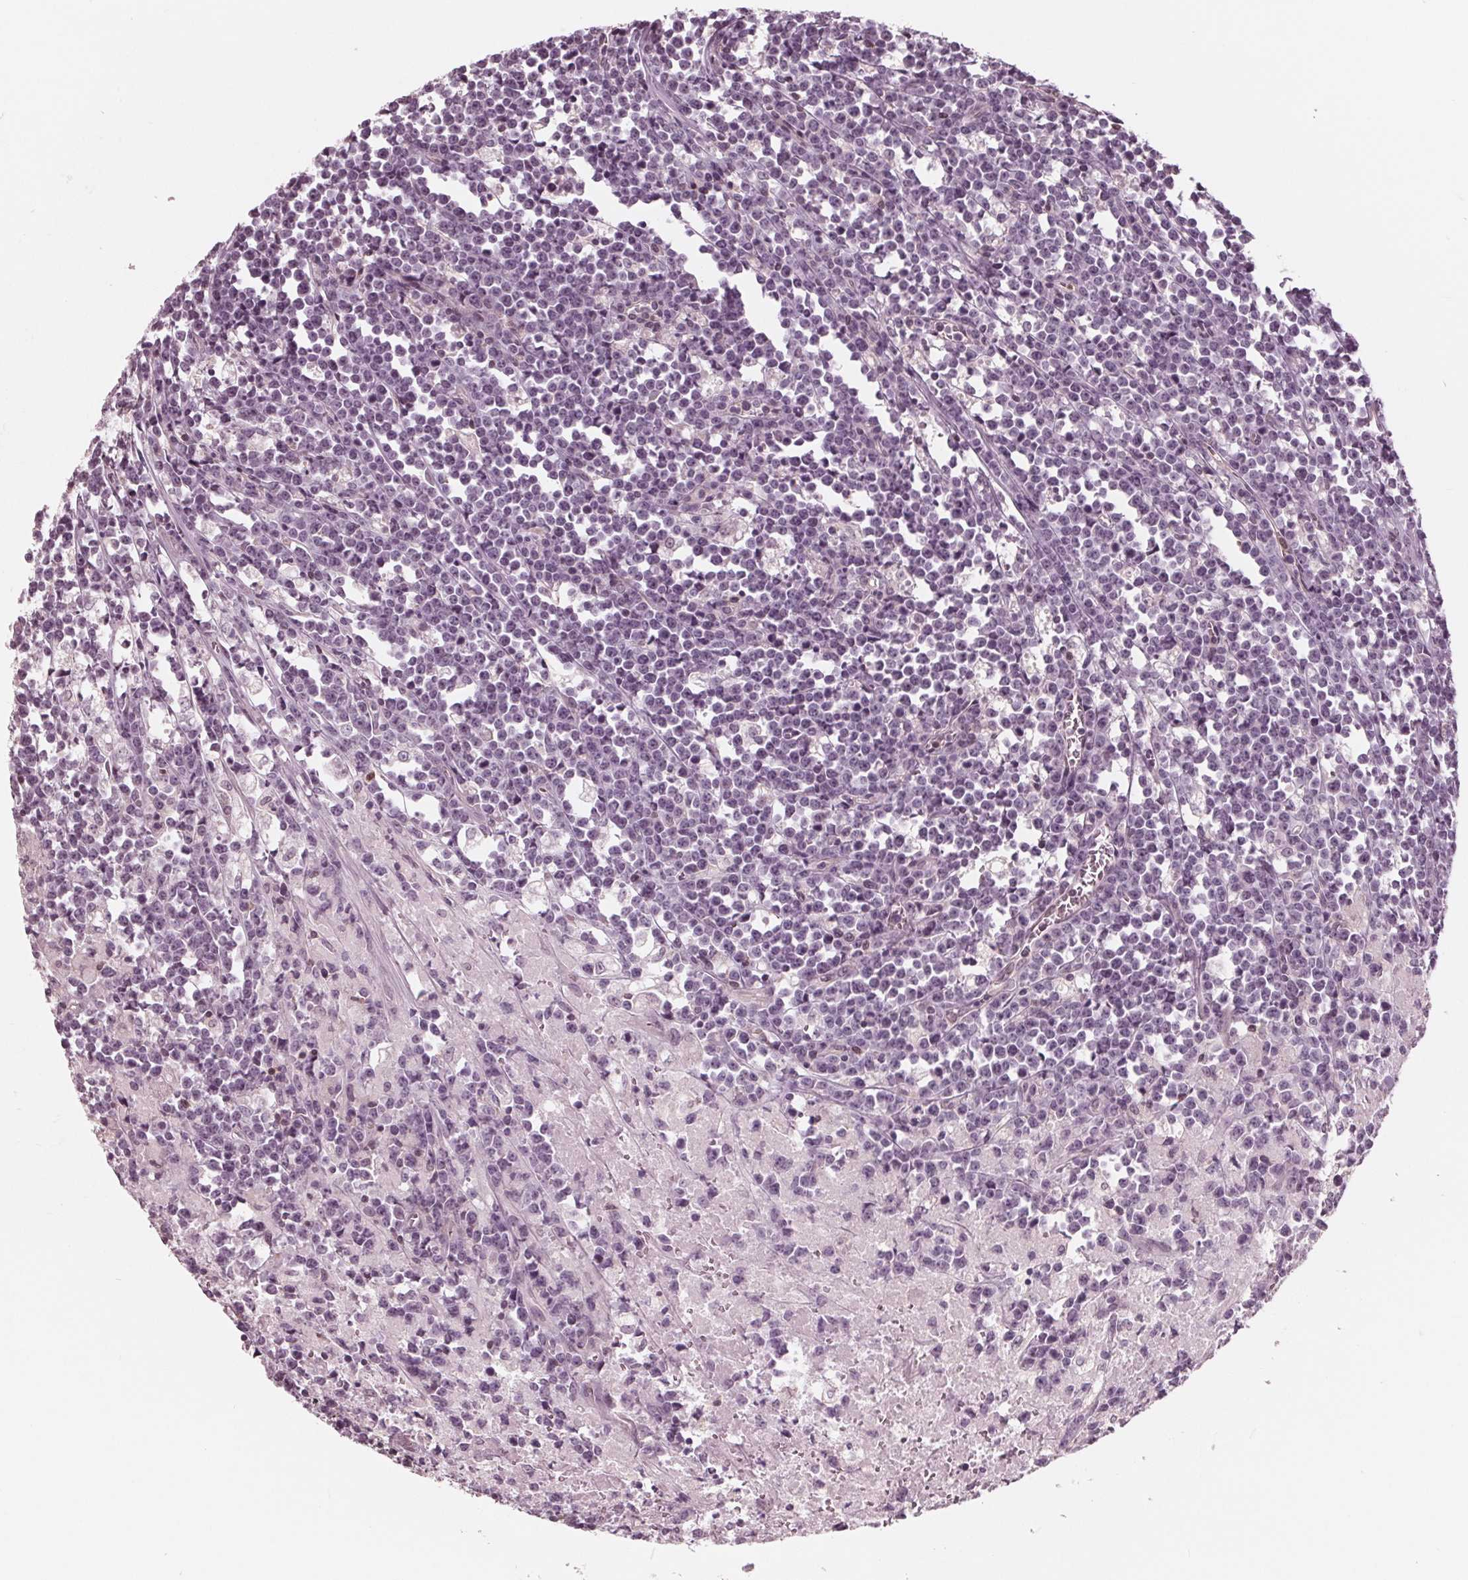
{"staining": {"intensity": "negative", "quantity": "none", "location": "none"}, "tissue": "lymphoma", "cell_type": "Tumor cells", "image_type": "cancer", "snomed": [{"axis": "morphology", "description": "Malignant lymphoma, non-Hodgkin's type, High grade"}, {"axis": "topography", "description": "Small intestine"}], "caption": "This is a photomicrograph of immunohistochemistry staining of lymphoma, which shows no expression in tumor cells.", "gene": "ING3", "patient": {"sex": "female", "age": 56}}